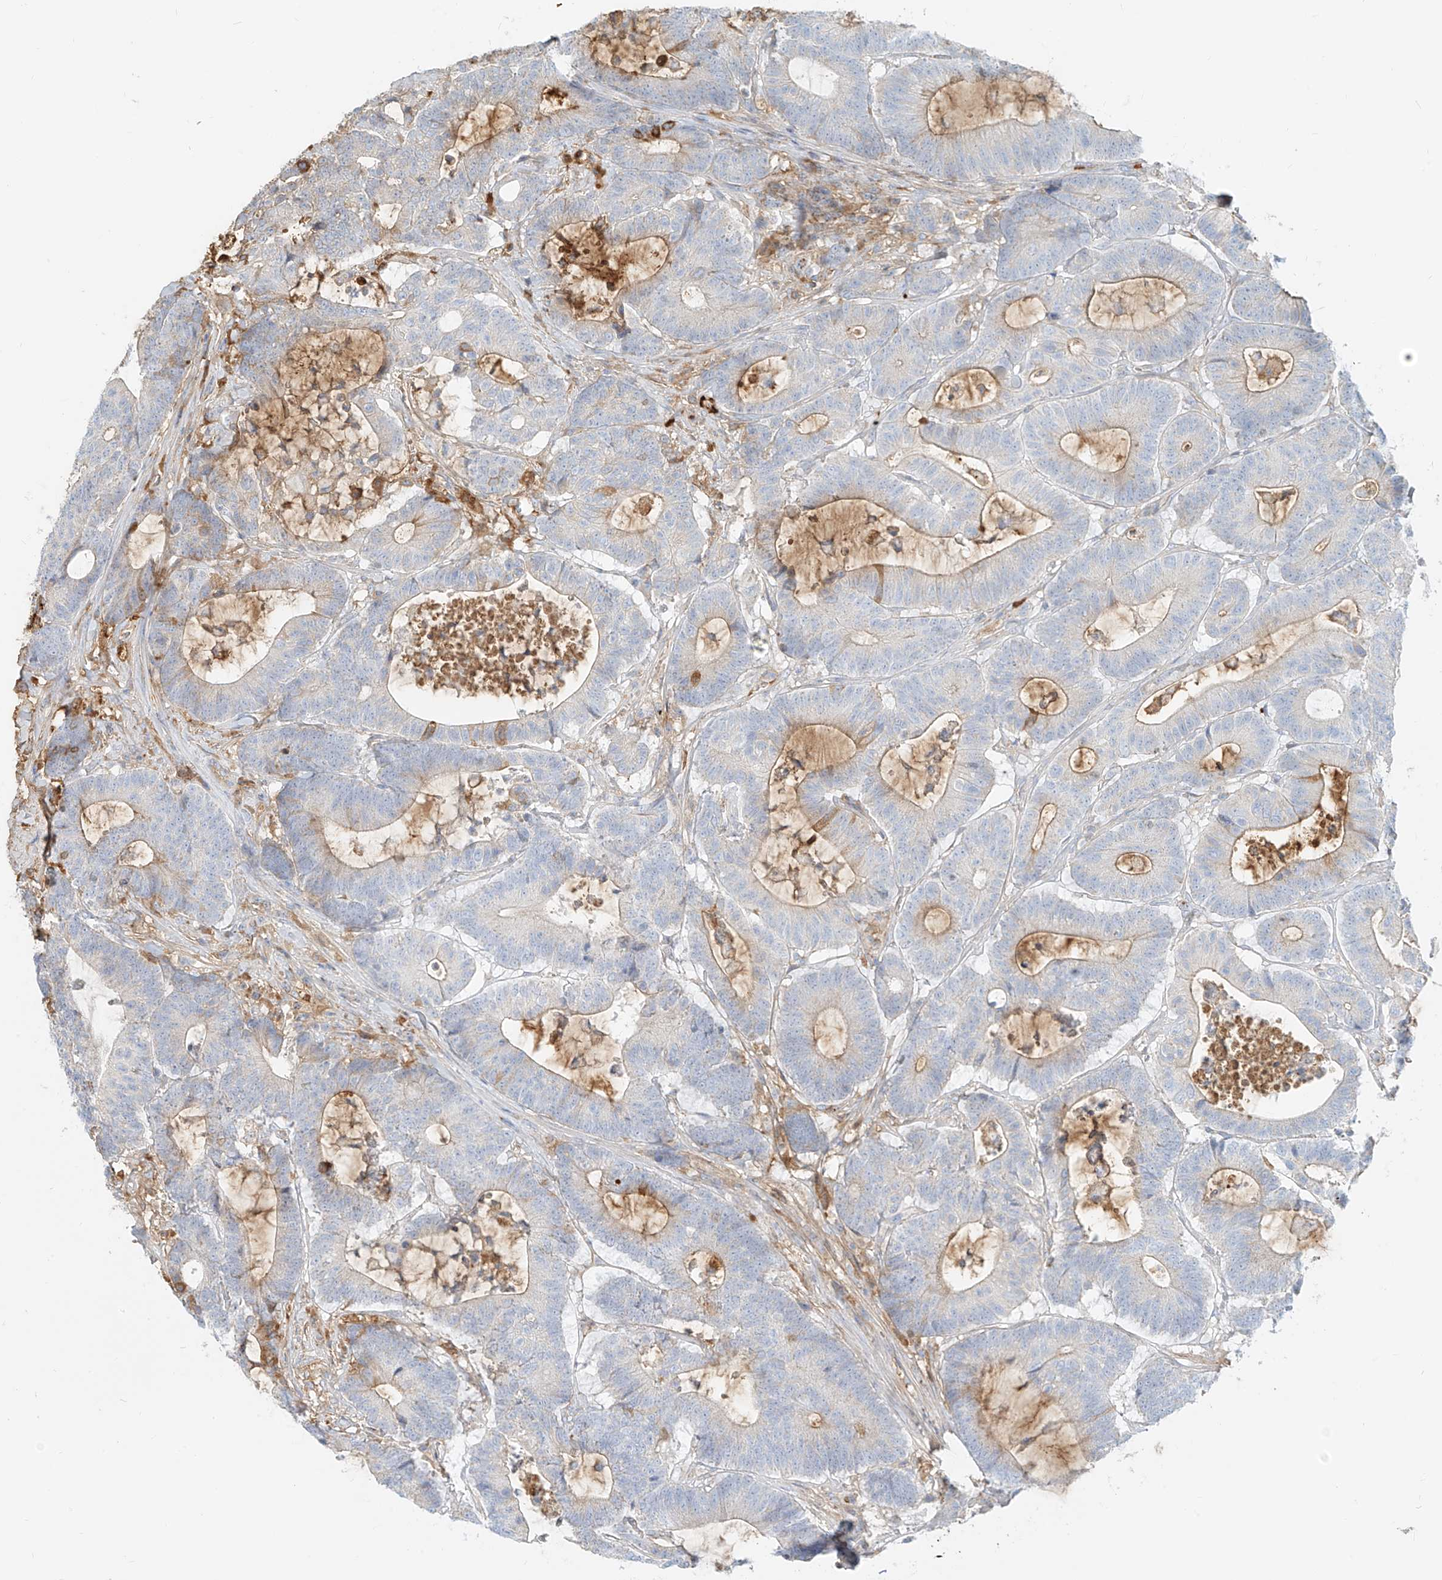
{"staining": {"intensity": "negative", "quantity": "none", "location": "none"}, "tissue": "colorectal cancer", "cell_type": "Tumor cells", "image_type": "cancer", "snomed": [{"axis": "morphology", "description": "Adenocarcinoma, NOS"}, {"axis": "topography", "description": "Colon"}], "caption": "DAB immunohistochemical staining of adenocarcinoma (colorectal) exhibits no significant positivity in tumor cells. The staining was performed using DAB (3,3'-diaminobenzidine) to visualize the protein expression in brown, while the nuclei were stained in blue with hematoxylin (Magnification: 20x).", "gene": "OCSTAMP", "patient": {"sex": "female", "age": 84}}